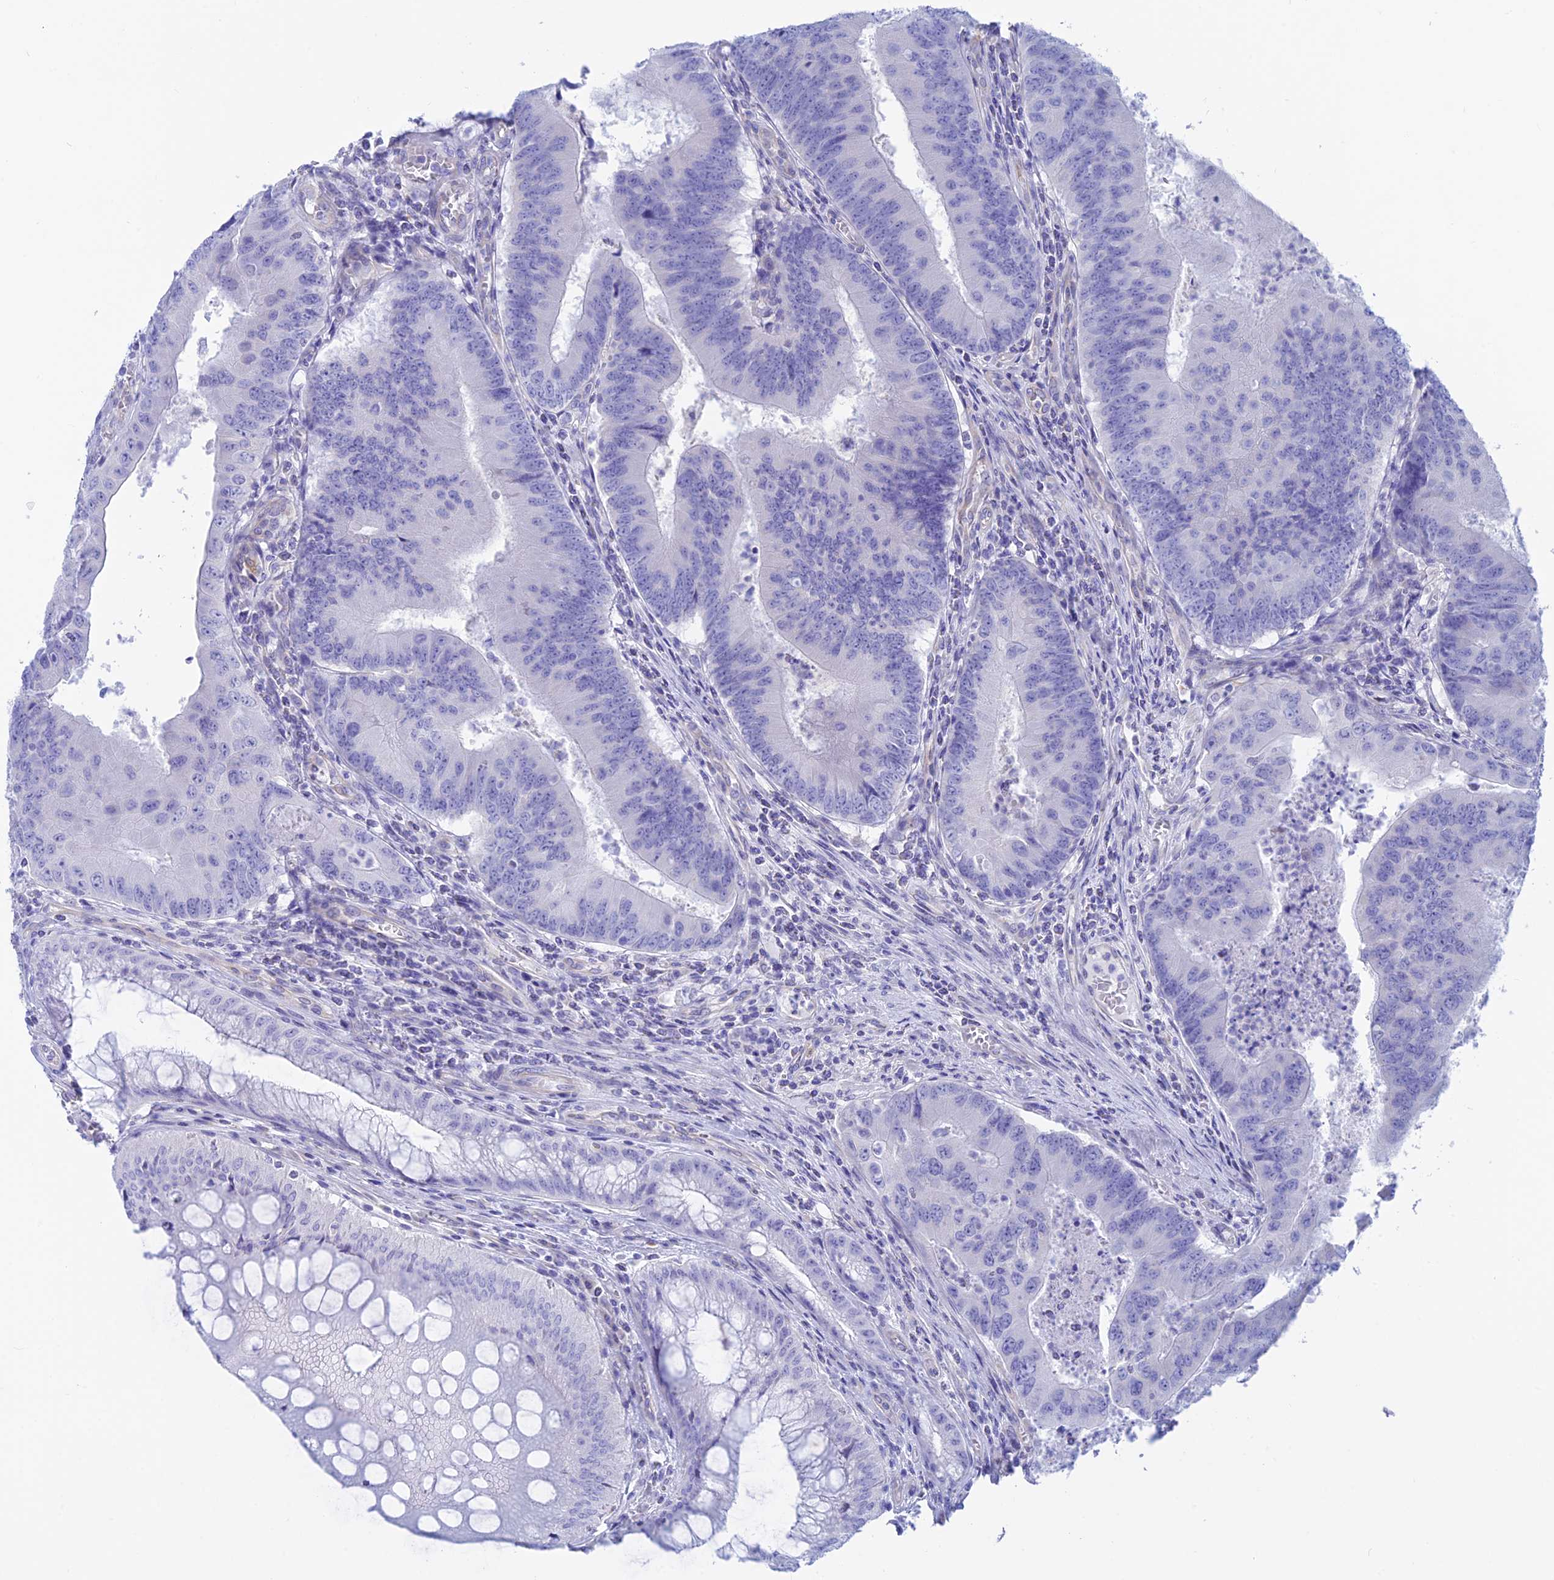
{"staining": {"intensity": "negative", "quantity": "none", "location": "none"}, "tissue": "colorectal cancer", "cell_type": "Tumor cells", "image_type": "cancer", "snomed": [{"axis": "morphology", "description": "Adenocarcinoma, NOS"}, {"axis": "topography", "description": "Colon"}], "caption": "IHC micrograph of human colorectal cancer (adenocarcinoma) stained for a protein (brown), which shows no positivity in tumor cells.", "gene": "GNGT2", "patient": {"sex": "female", "age": 67}}